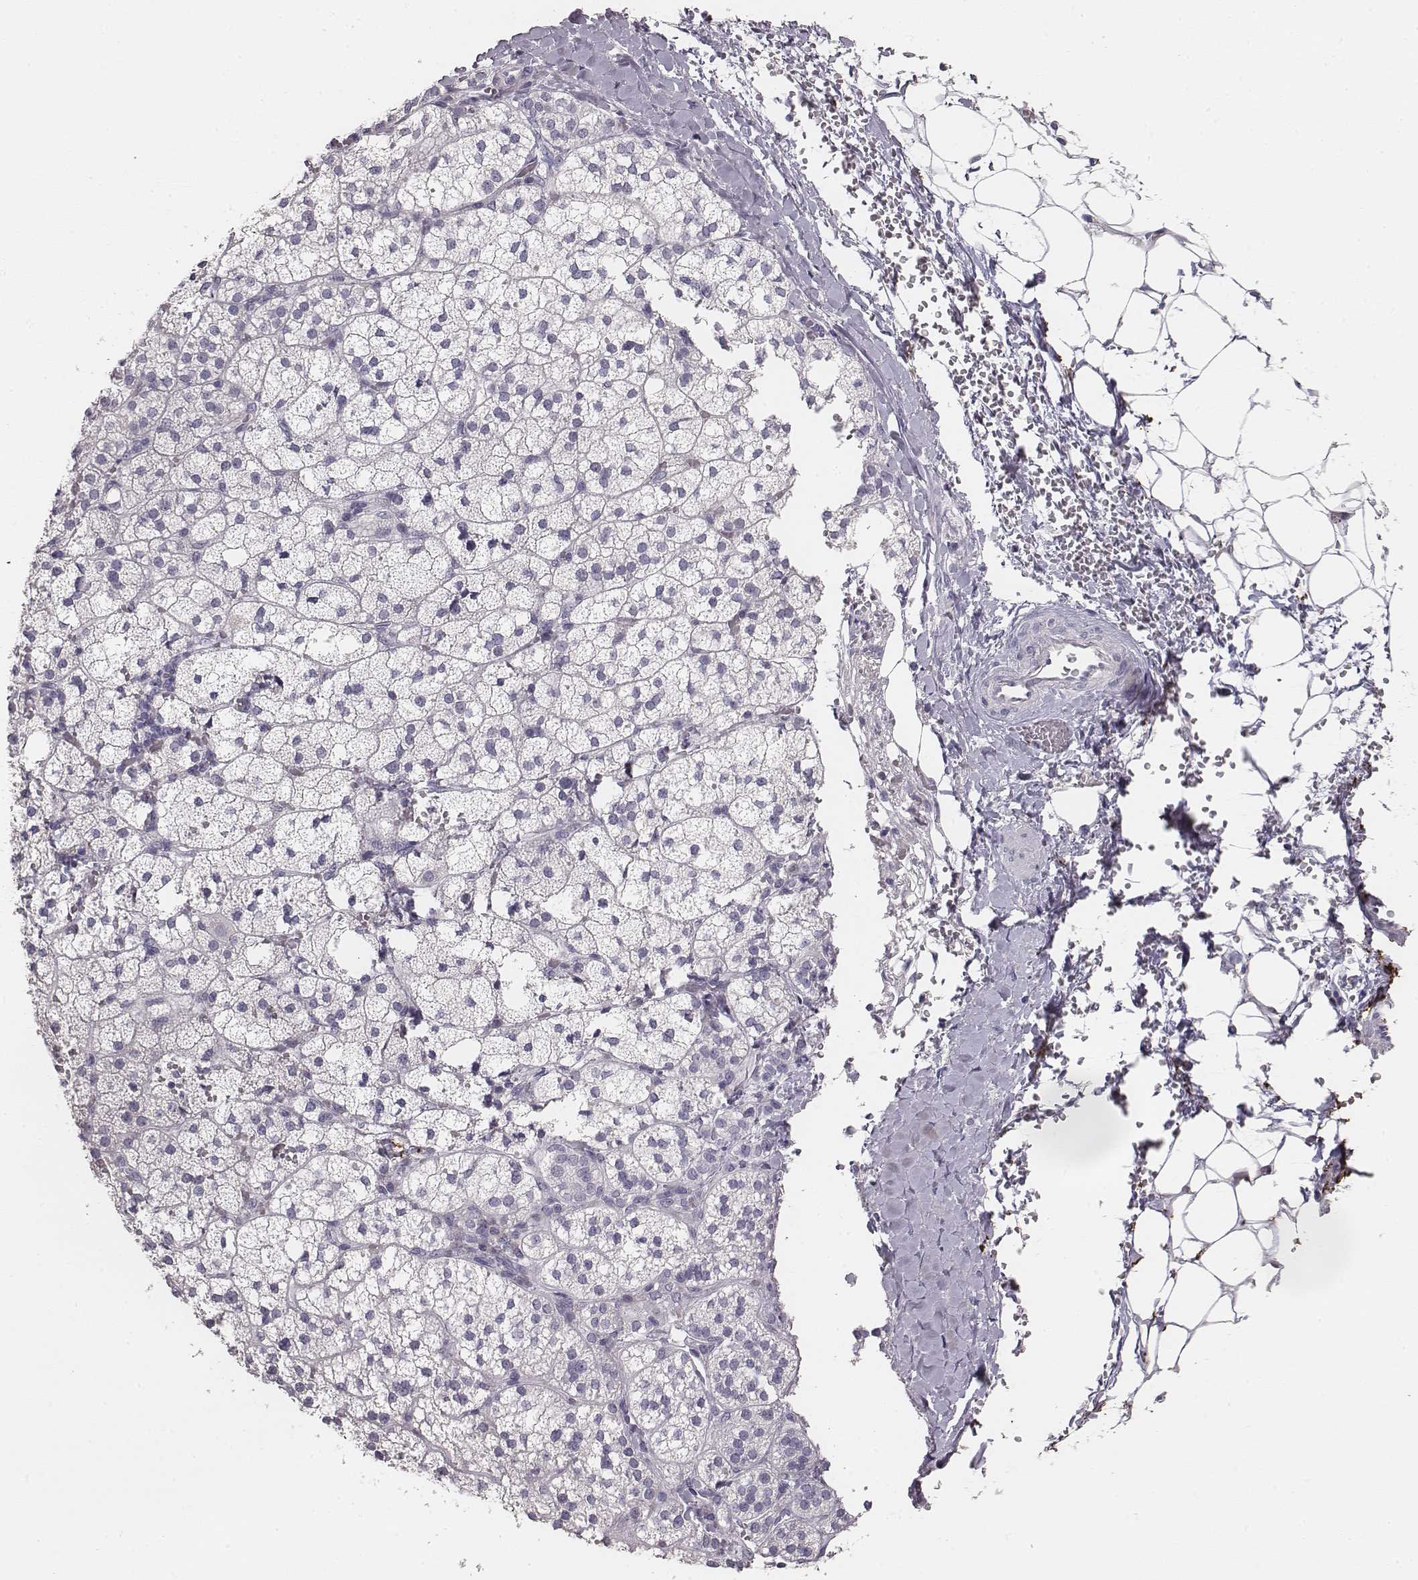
{"staining": {"intensity": "negative", "quantity": "none", "location": "none"}, "tissue": "adrenal gland", "cell_type": "Glandular cells", "image_type": "normal", "snomed": [{"axis": "morphology", "description": "Normal tissue, NOS"}, {"axis": "topography", "description": "Adrenal gland"}], "caption": "Photomicrograph shows no protein expression in glandular cells of benign adrenal gland. (Stains: DAB (3,3'-diaminobenzidine) IHC with hematoxylin counter stain, Microscopy: brightfield microscopy at high magnification).", "gene": "MYH6", "patient": {"sex": "male", "age": 53}}